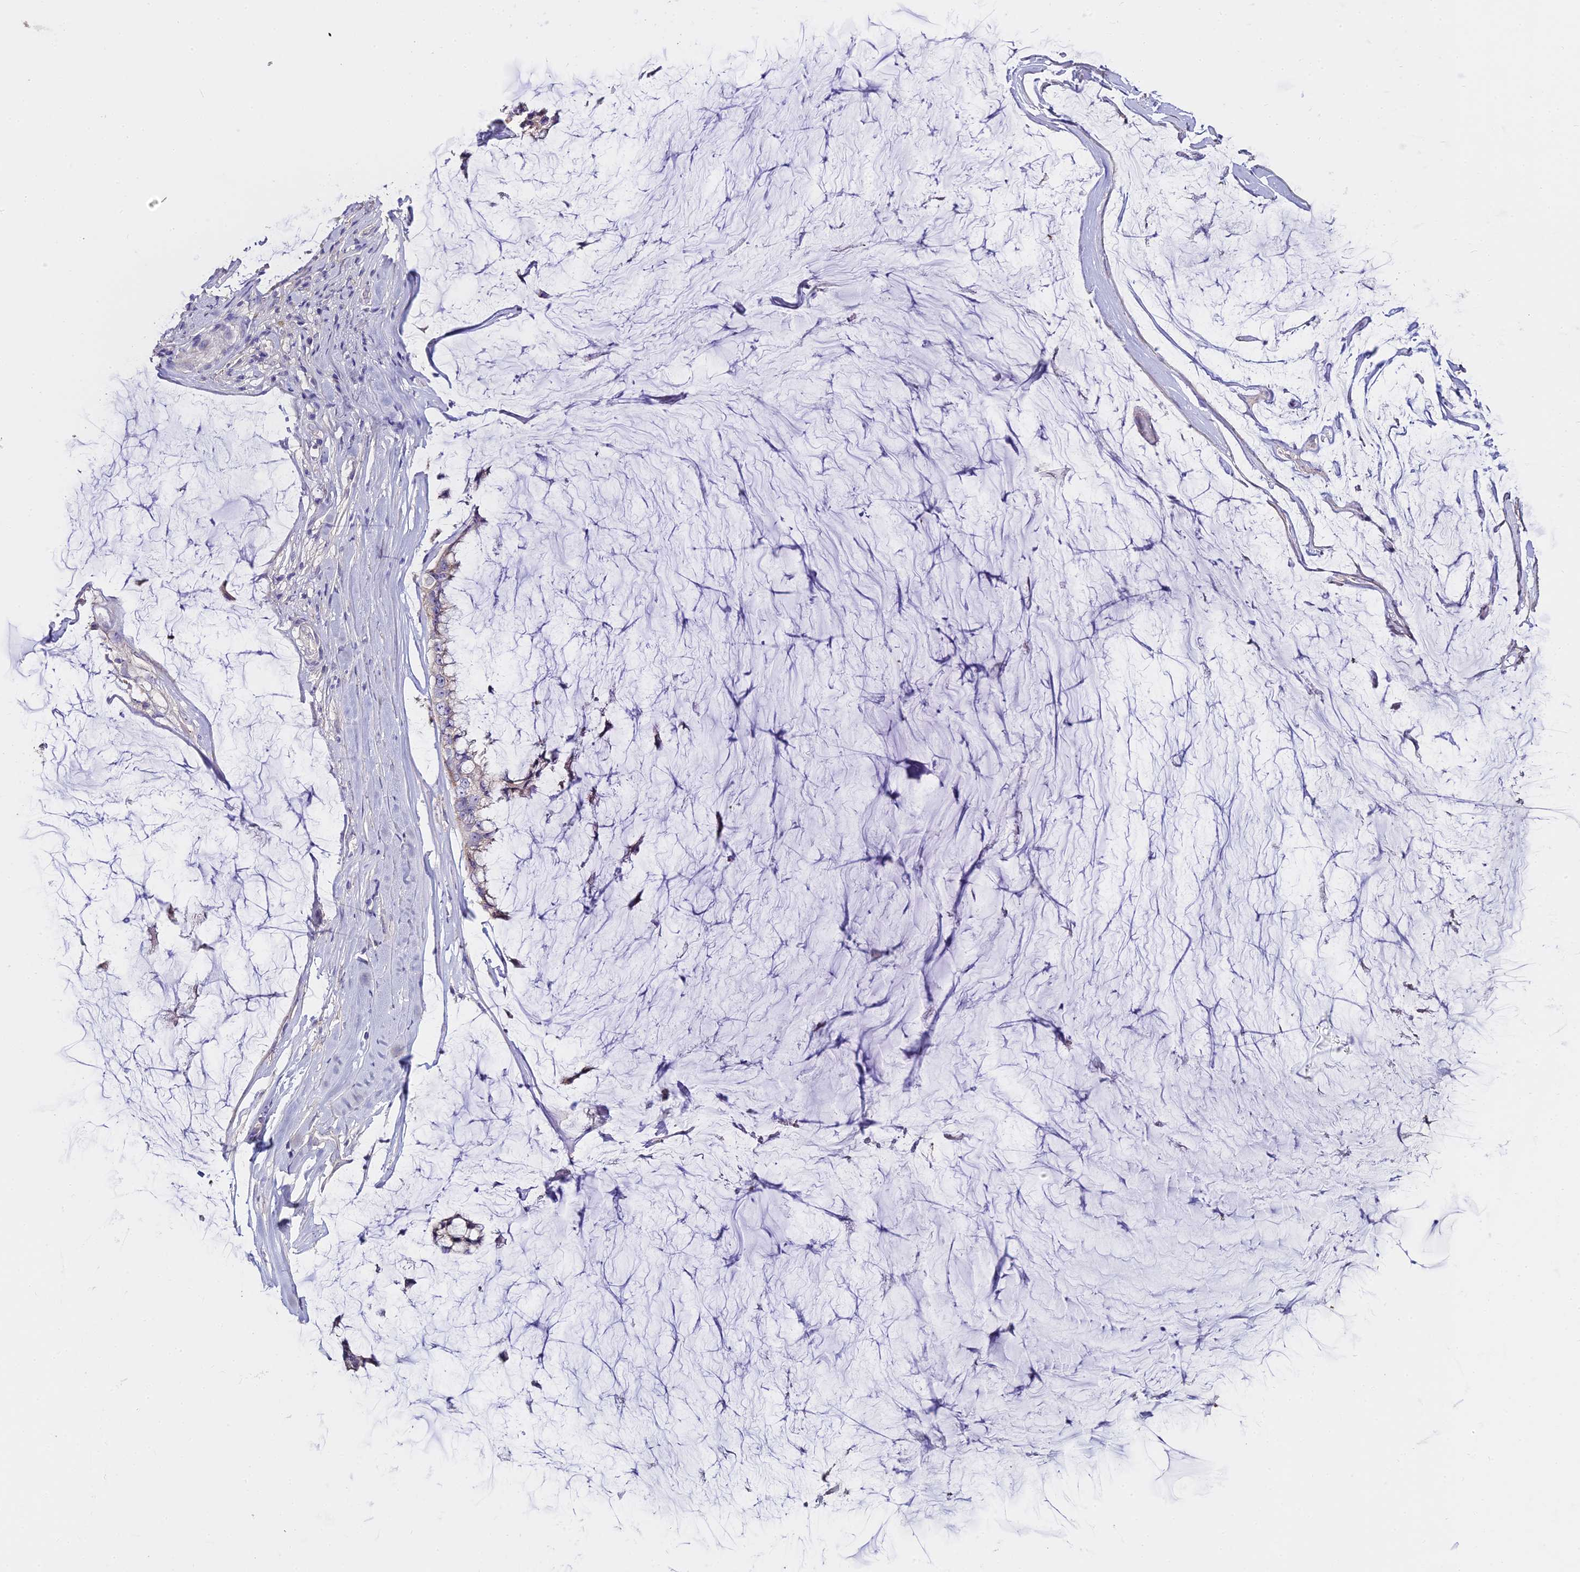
{"staining": {"intensity": "negative", "quantity": "none", "location": "none"}, "tissue": "ovarian cancer", "cell_type": "Tumor cells", "image_type": "cancer", "snomed": [{"axis": "morphology", "description": "Cystadenocarcinoma, mucinous, NOS"}, {"axis": "topography", "description": "Ovary"}], "caption": "Ovarian cancer was stained to show a protein in brown. There is no significant positivity in tumor cells. (Immunohistochemistry (ihc), brightfield microscopy, high magnification).", "gene": "GLYAT", "patient": {"sex": "female", "age": 39}}